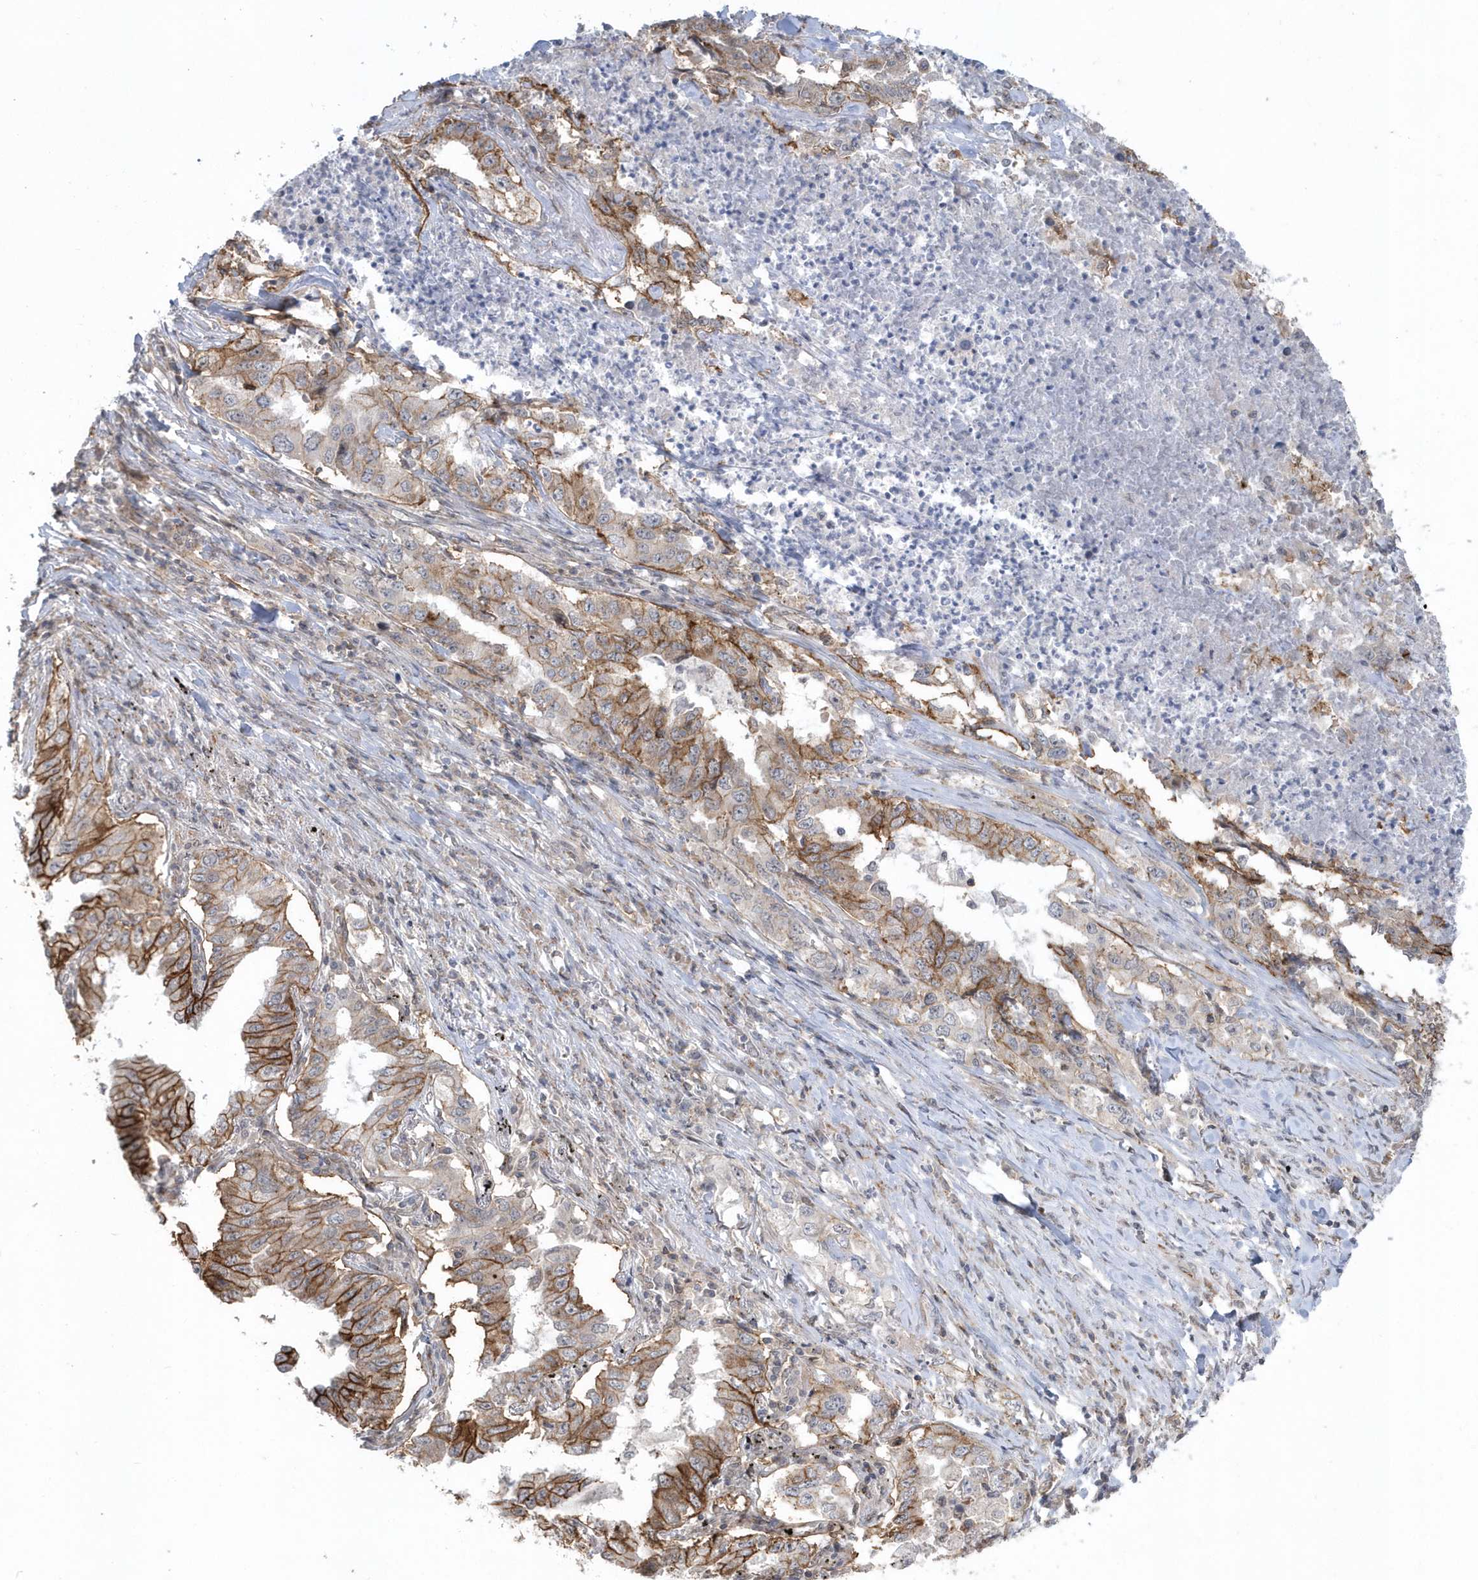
{"staining": {"intensity": "moderate", "quantity": "25%-75%", "location": "cytoplasmic/membranous"}, "tissue": "lung cancer", "cell_type": "Tumor cells", "image_type": "cancer", "snomed": [{"axis": "morphology", "description": "Adenocarcinoma, NOS"}, {"axis": "topography", "description": "Lung"}], "caption": "Immunohistochemical staining of lung cancer (adenocarcinoma) reveals medium levels of moderate cytoplasmic/membranous protein expression in approximately 25%-75% of tumor cells.", "gene": "CRIP3", "patient": {"sex": "female", "age": 51}}